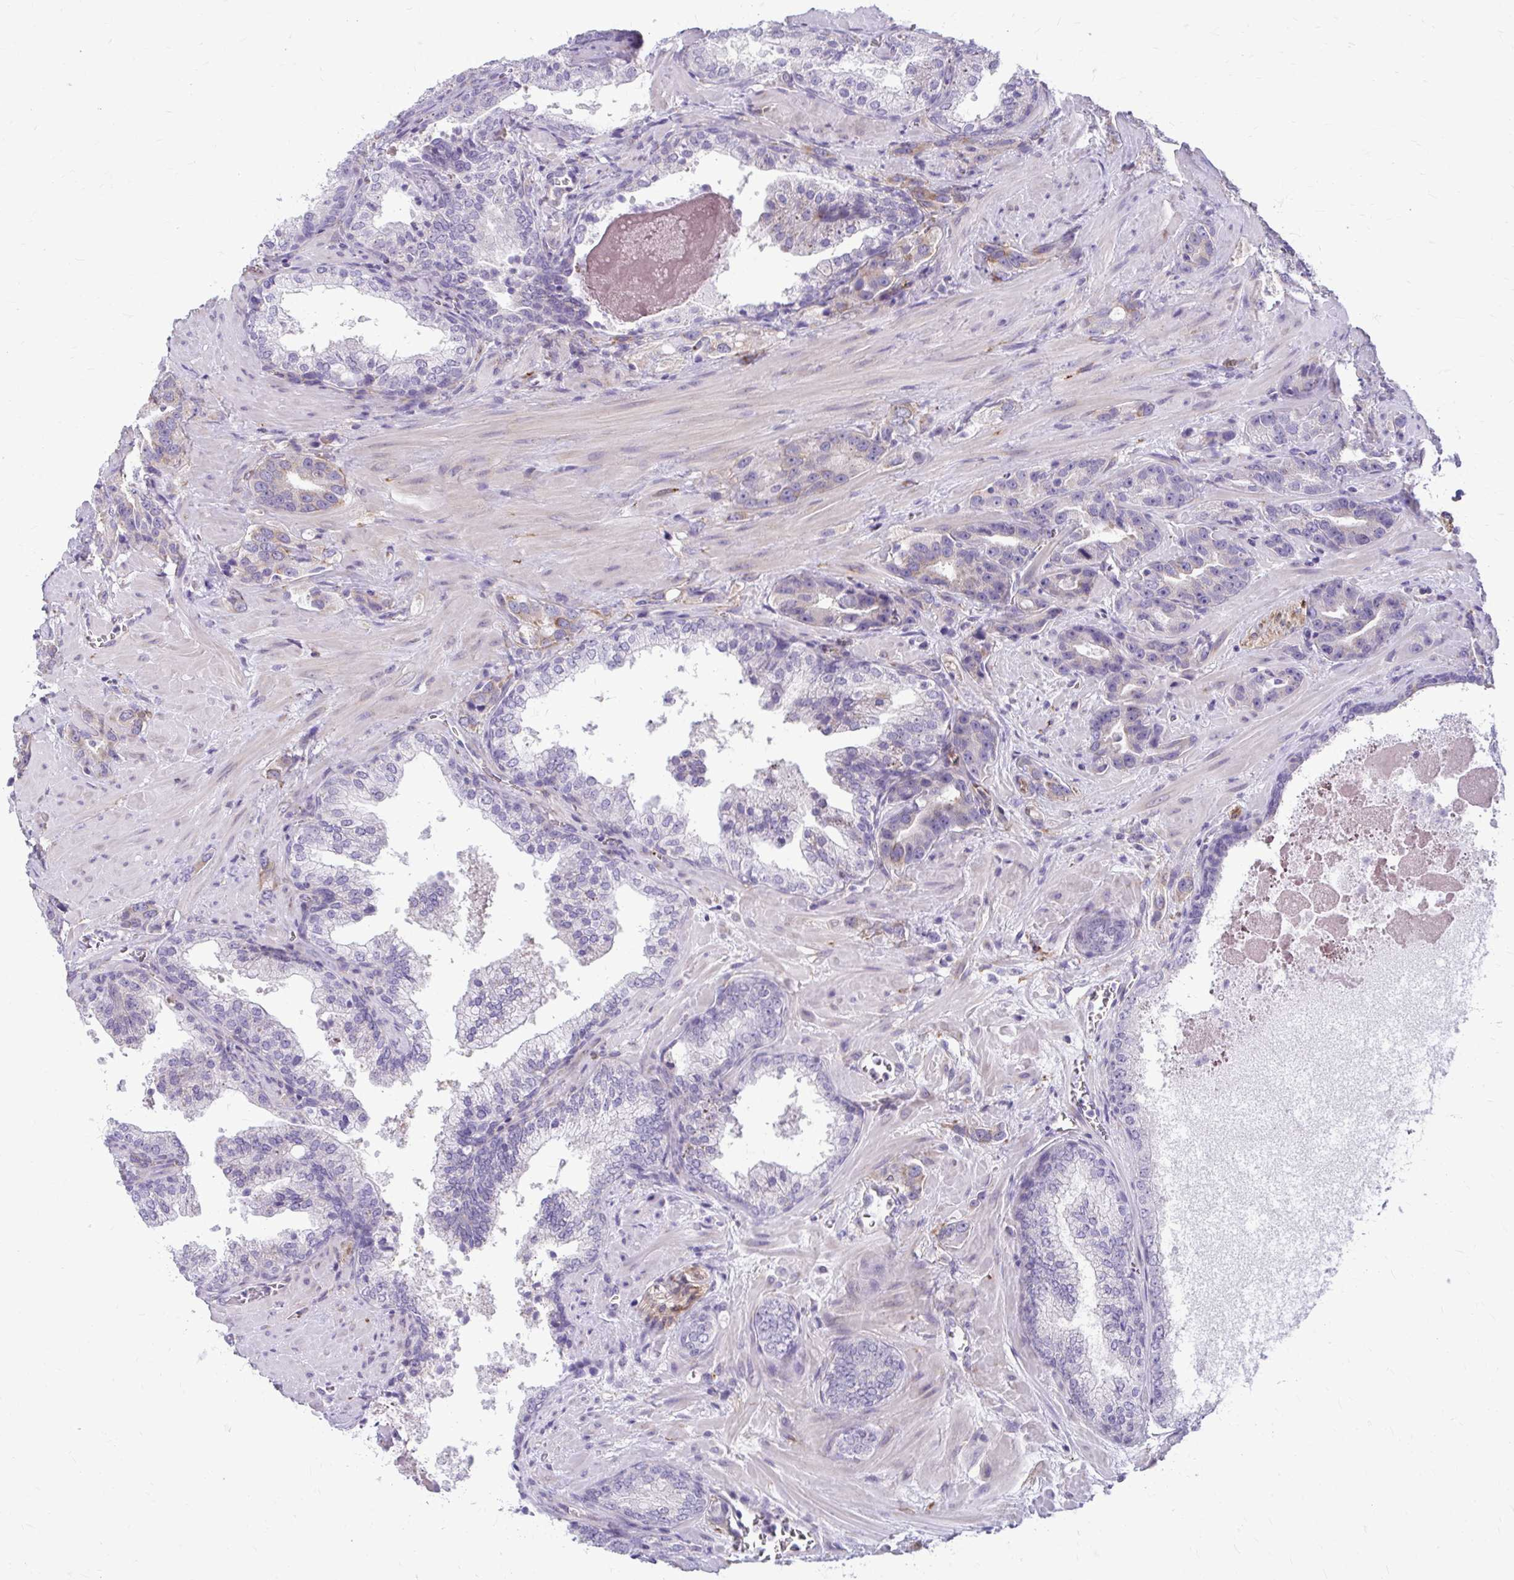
{"staining": {"intensity": "weak", "quantity": "<25%", "location": "cytoplasmic/membranous"}, "tissue": "prostate cancer", "cell_type": "Tumor cells", "image_type": "cancer", "snomed": [{"axis": "morphology", "description": "Adenocarcinoma, High grade"}, {"axis": "topography", "description": "Prostate"}], "caption": "A micrograph of prostate cancer stained for a protein exhibits no brown staining in tumor cells. The staining was performed using DAB to visualize the protein expression in brown, while the nuclei were stained in blue with hematoxylin (Magnification: 20x).", "gene": "DEPP1", "patient": {"sex": "male", "age": 65}}